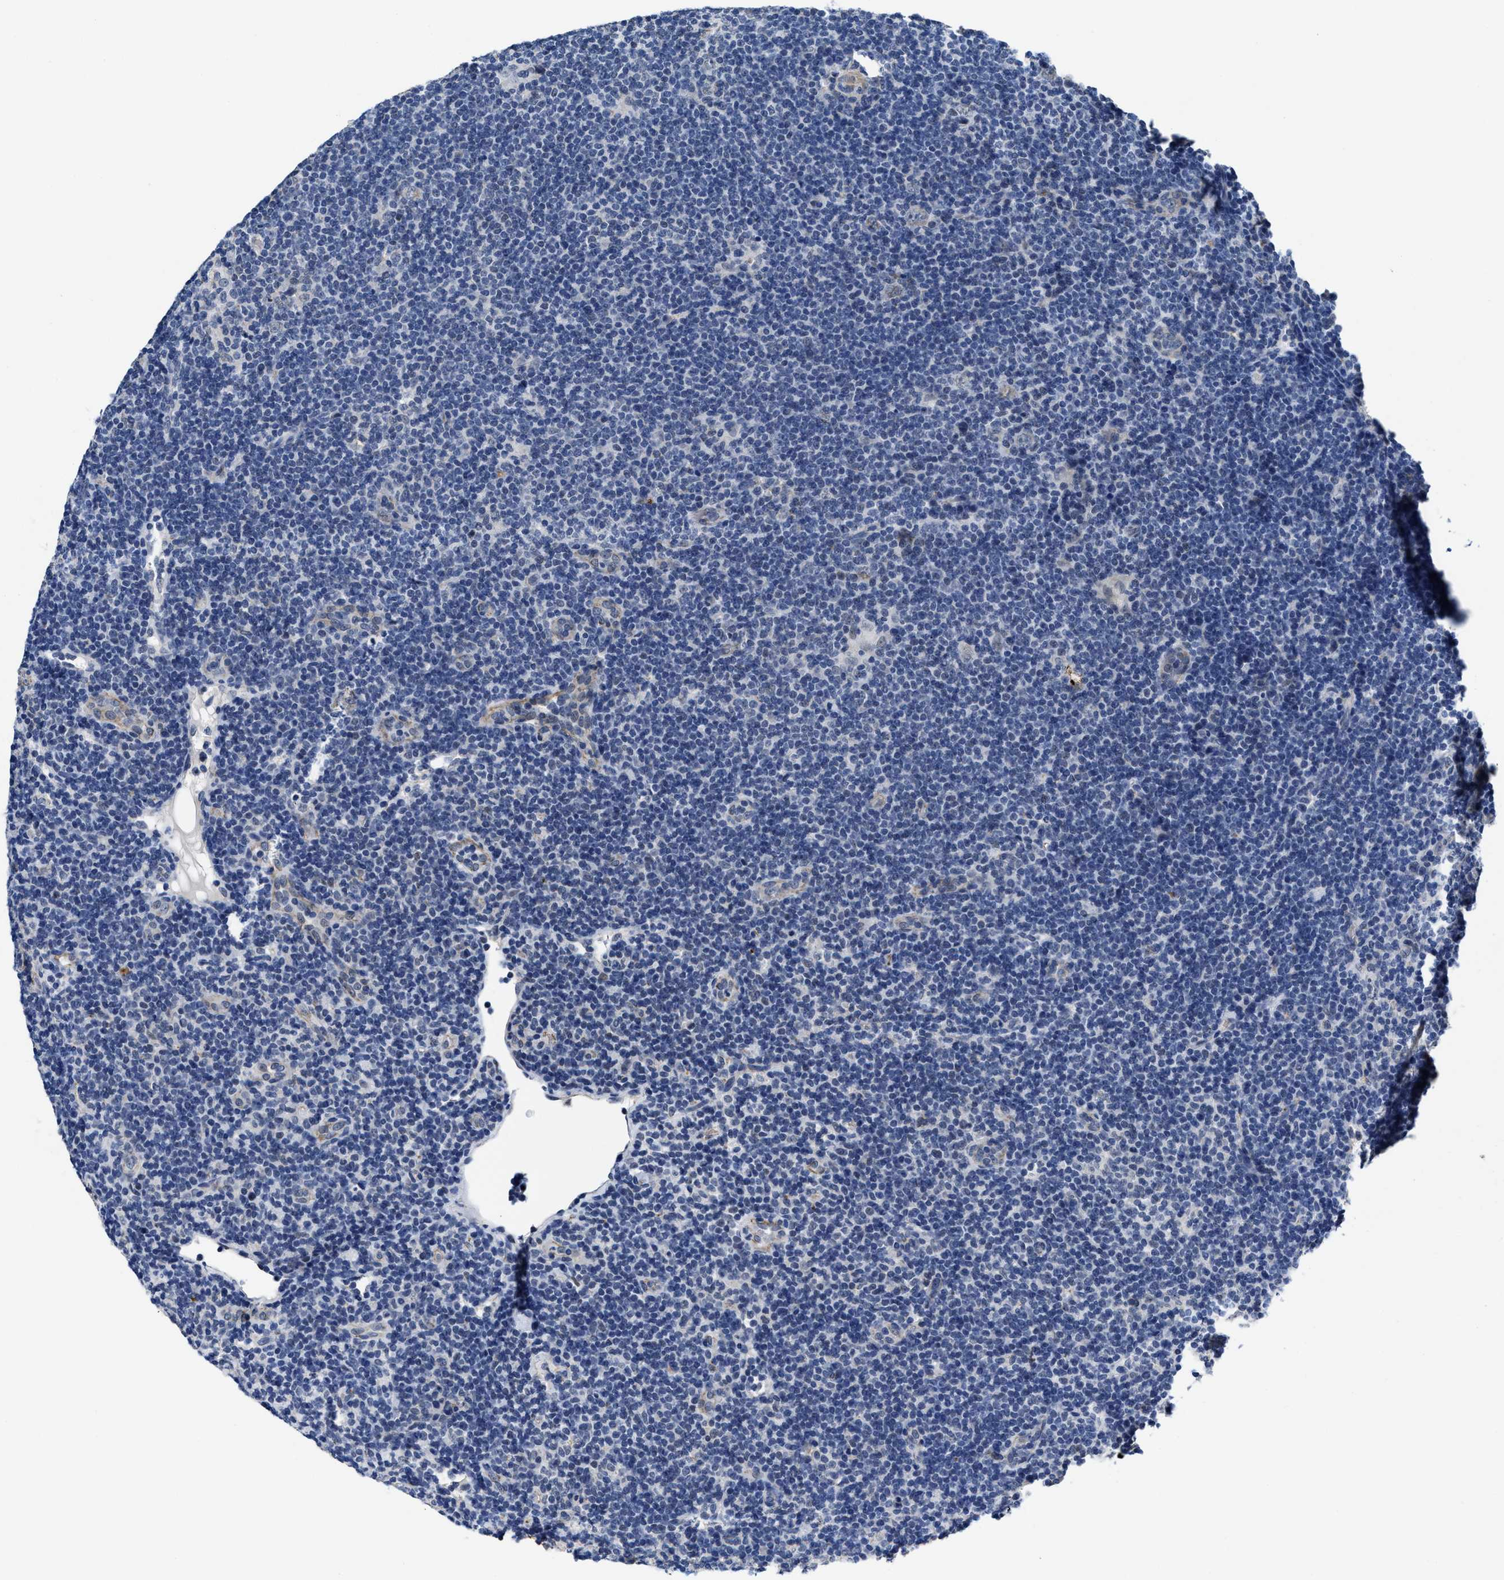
{"staining": {"intensity": "negative", "quantity": "none", "location": "none"}, "tissue": "lymphoma", "cell_type": "Tumor cells", "image_type": "cancer", "snomed": [{"axis": "morphology", "description": "Hodgkin's disease, NOS"}, {"axis": "topography", "description": "Lymph node"}], "caption": "This histopathology image is of lymphoma stained with IHC to label a protein in brown with the nuclei are counter-stained blue. There is no expression in tumor cells. (Stains: DAB (3,3'-diaminobenzidine) immunohistochemistry (IHC) with hematoxylin counter stain, Microscopy: brightfield microscopy at high magnification).", "gene": "GHITM", "patient": {"sex": "female", "age": 57}}